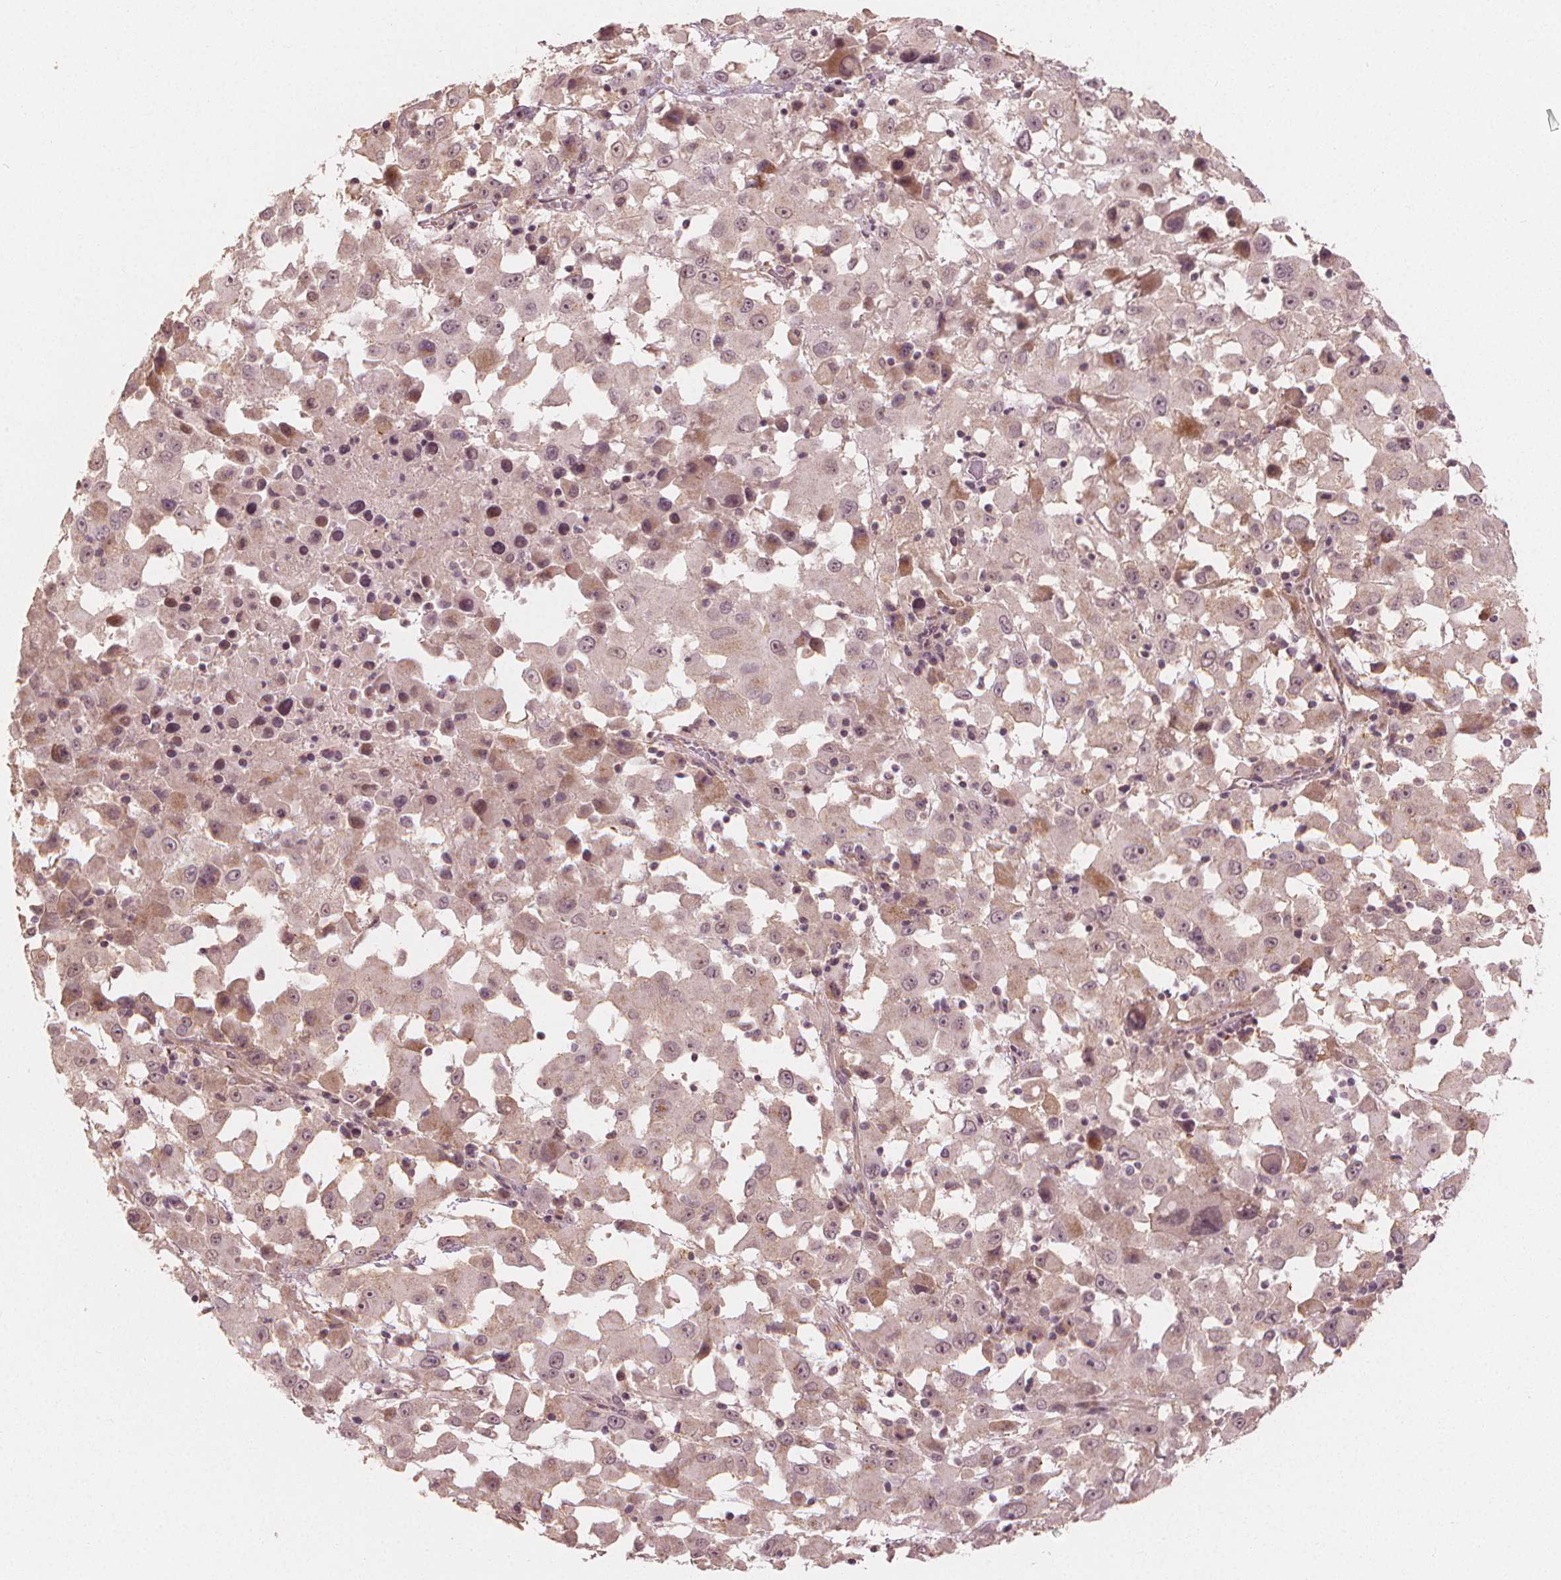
{"staining": {"intensity": "weak", "quantity": "<25%", "location": "nuclear"}, "tissue": "melanoma", "cell_type": "Tumor cells", "image_type": "cancer", "snomed": [{"axis": "morphology", "description": "Malignant melanoma, Metastatic site"}, {"axis": "topography", "description": "Soft tissue"}], "caption": "Melanoma was stained to show a protein in brown. There is no significant positivity in tumor cells.", "gene": "CLBA1", "patient": {"sex": "male", "age": 50}}